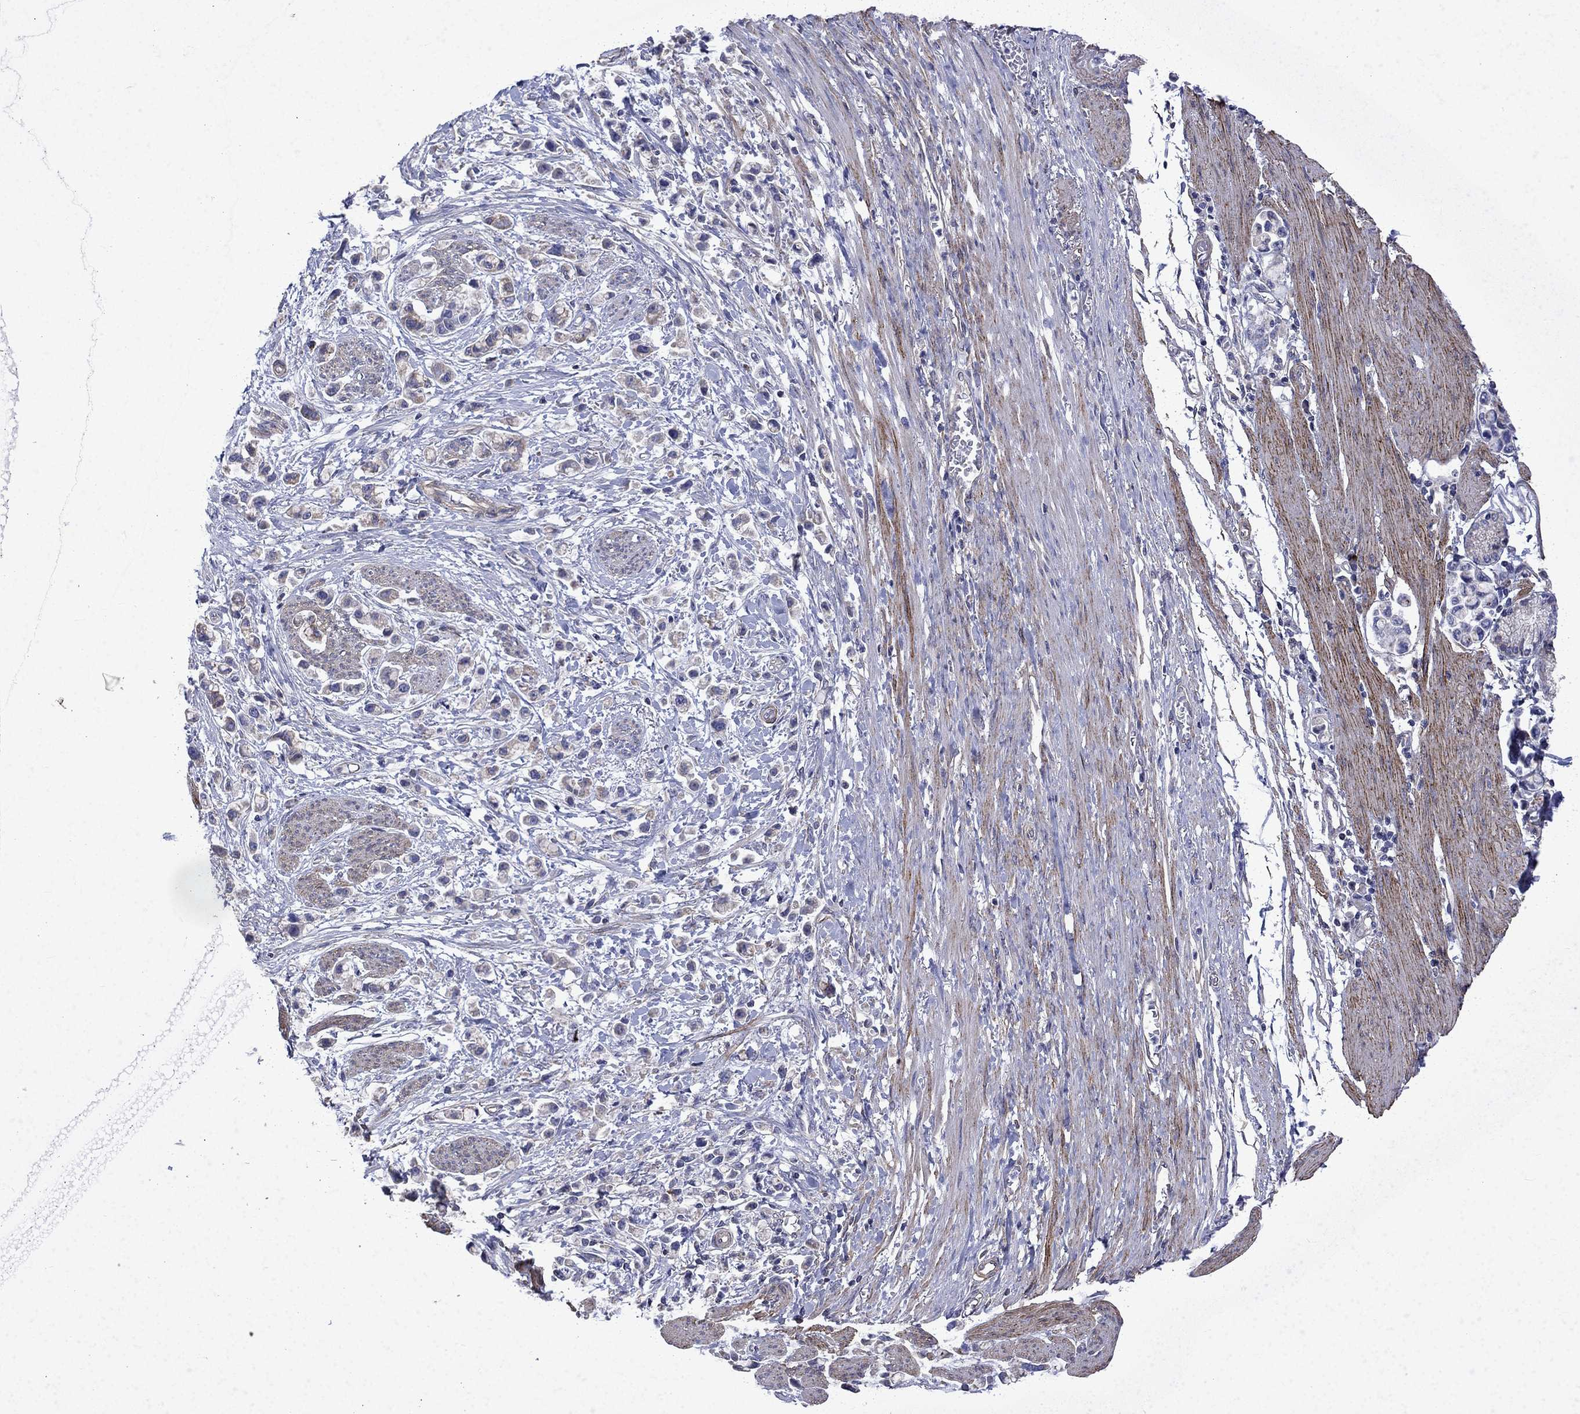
{"staining": {"intensity": "weak", "quantity": "25%-75%", "location": "cytoplasmic/membranous"}, "tissue": "stomach cancer", "cell_type": "Tumor cells", "image_type": "cancer", "snomed": [{"axis": "morphology", "description": "Adenocarcinoma, NOS"}, {"axis": "topography", "description": "Stomach"}], "caption": "Human stomach adenocarcinoma stained for a protein (brown) demonstrates weak cytoplasmic/membranous positive positivity in about 25%-75% of tumor cells.", "gene": "DTNA", "patient": {"sex": "female", "age": 81}}